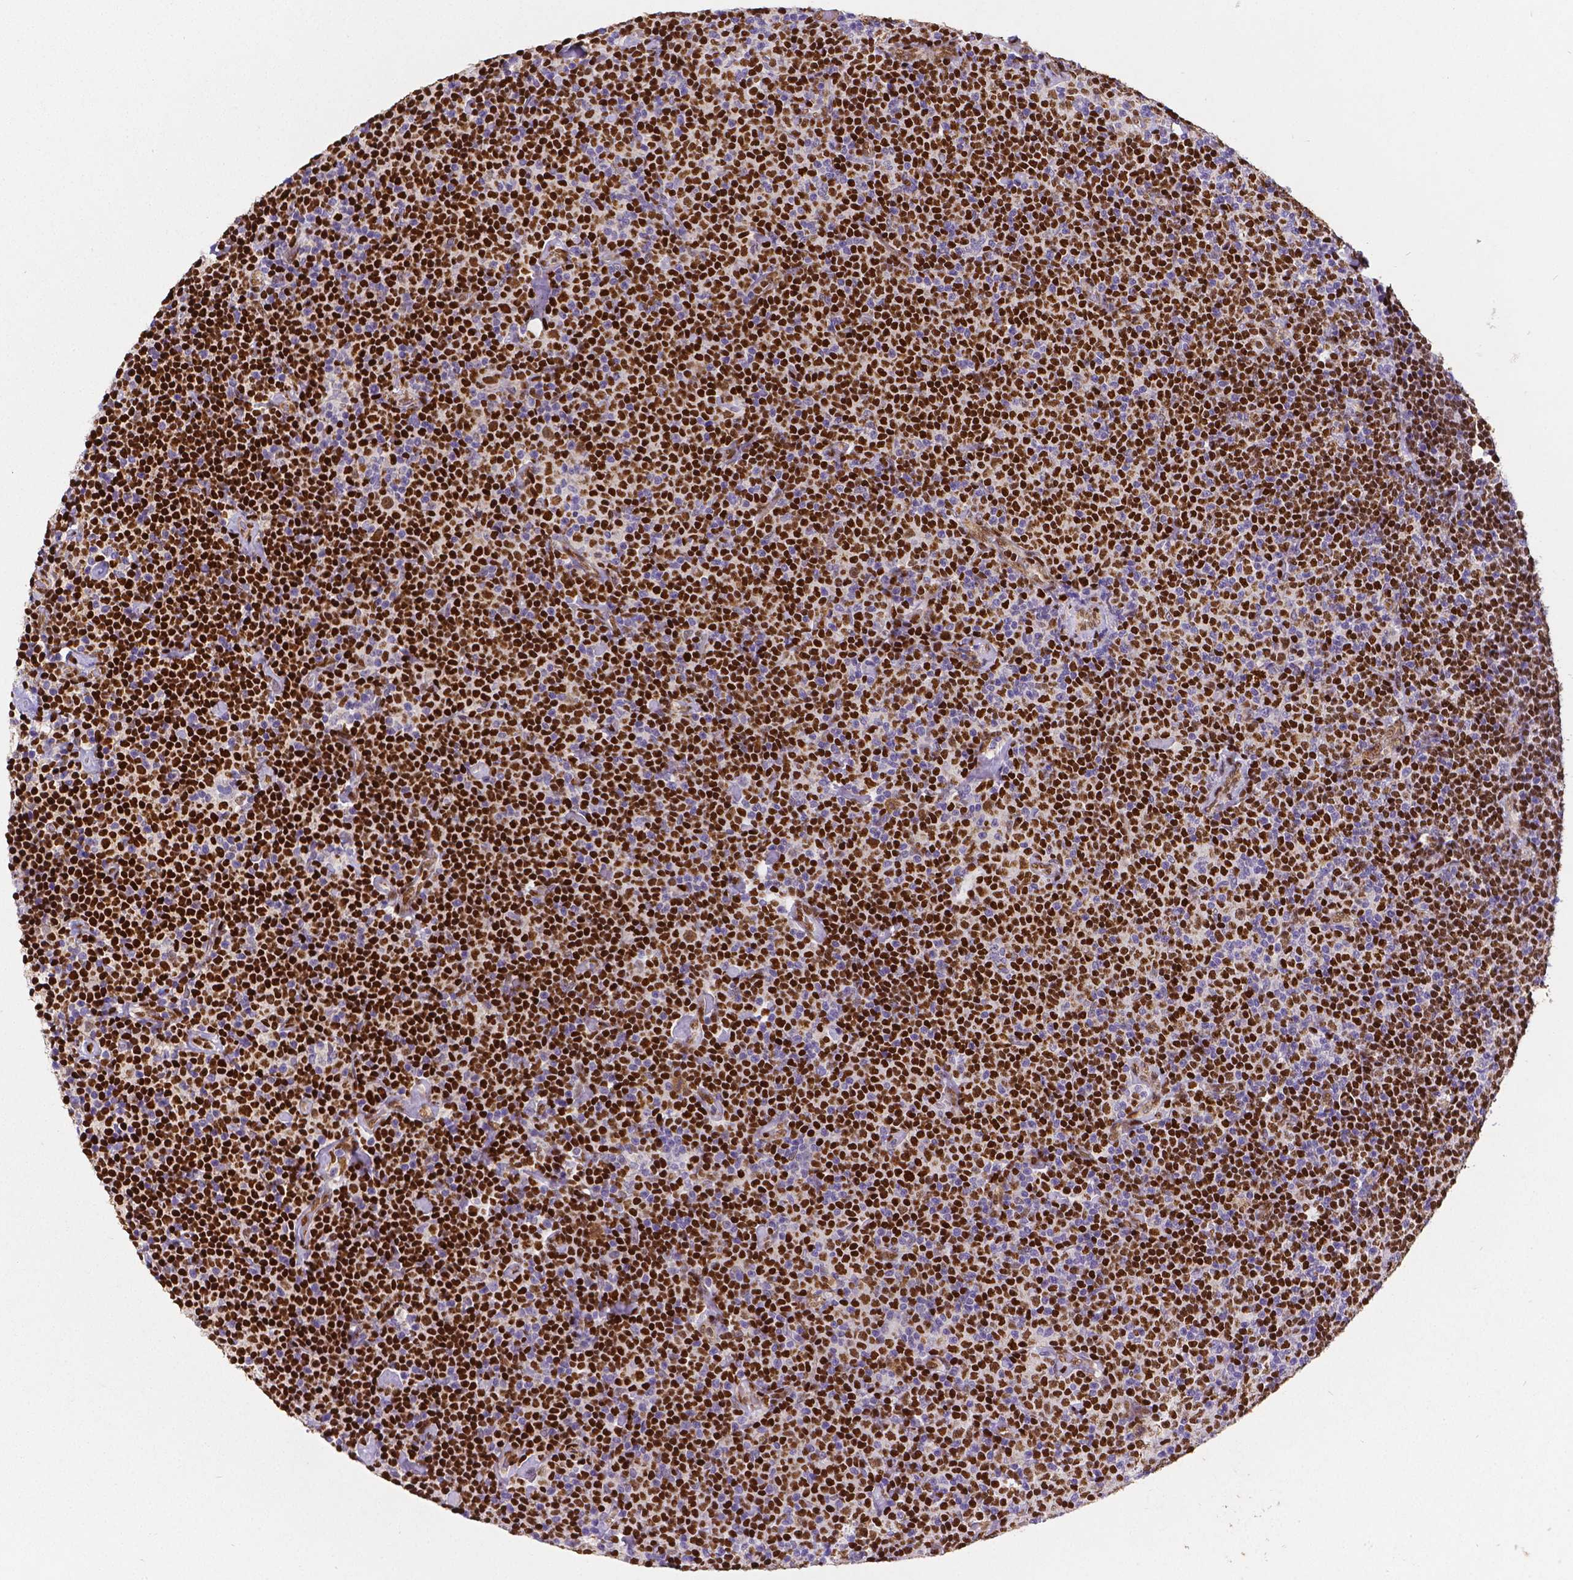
{"staining": {"intensity": "strong", "quantity": ">75%", "location": "nuclear"}, "tissue": "lymphoma", "cell_type": "Tumor cells", "image_type": "cancer", "snomed": [{"axis": "morphology", "description": "Malignant lymphoma, non-Hodgkin's type, Low grade"}, {"axis": "topography", "description": "Lymph node"}], "caption": "Malignant lymphoma, non-Hodgkin's type (low-grade) stained with a protein marker exhibits strong staining in tumor cells.", "gene": "MEF2C", "patient": {"sex": "male", "age": 81}}